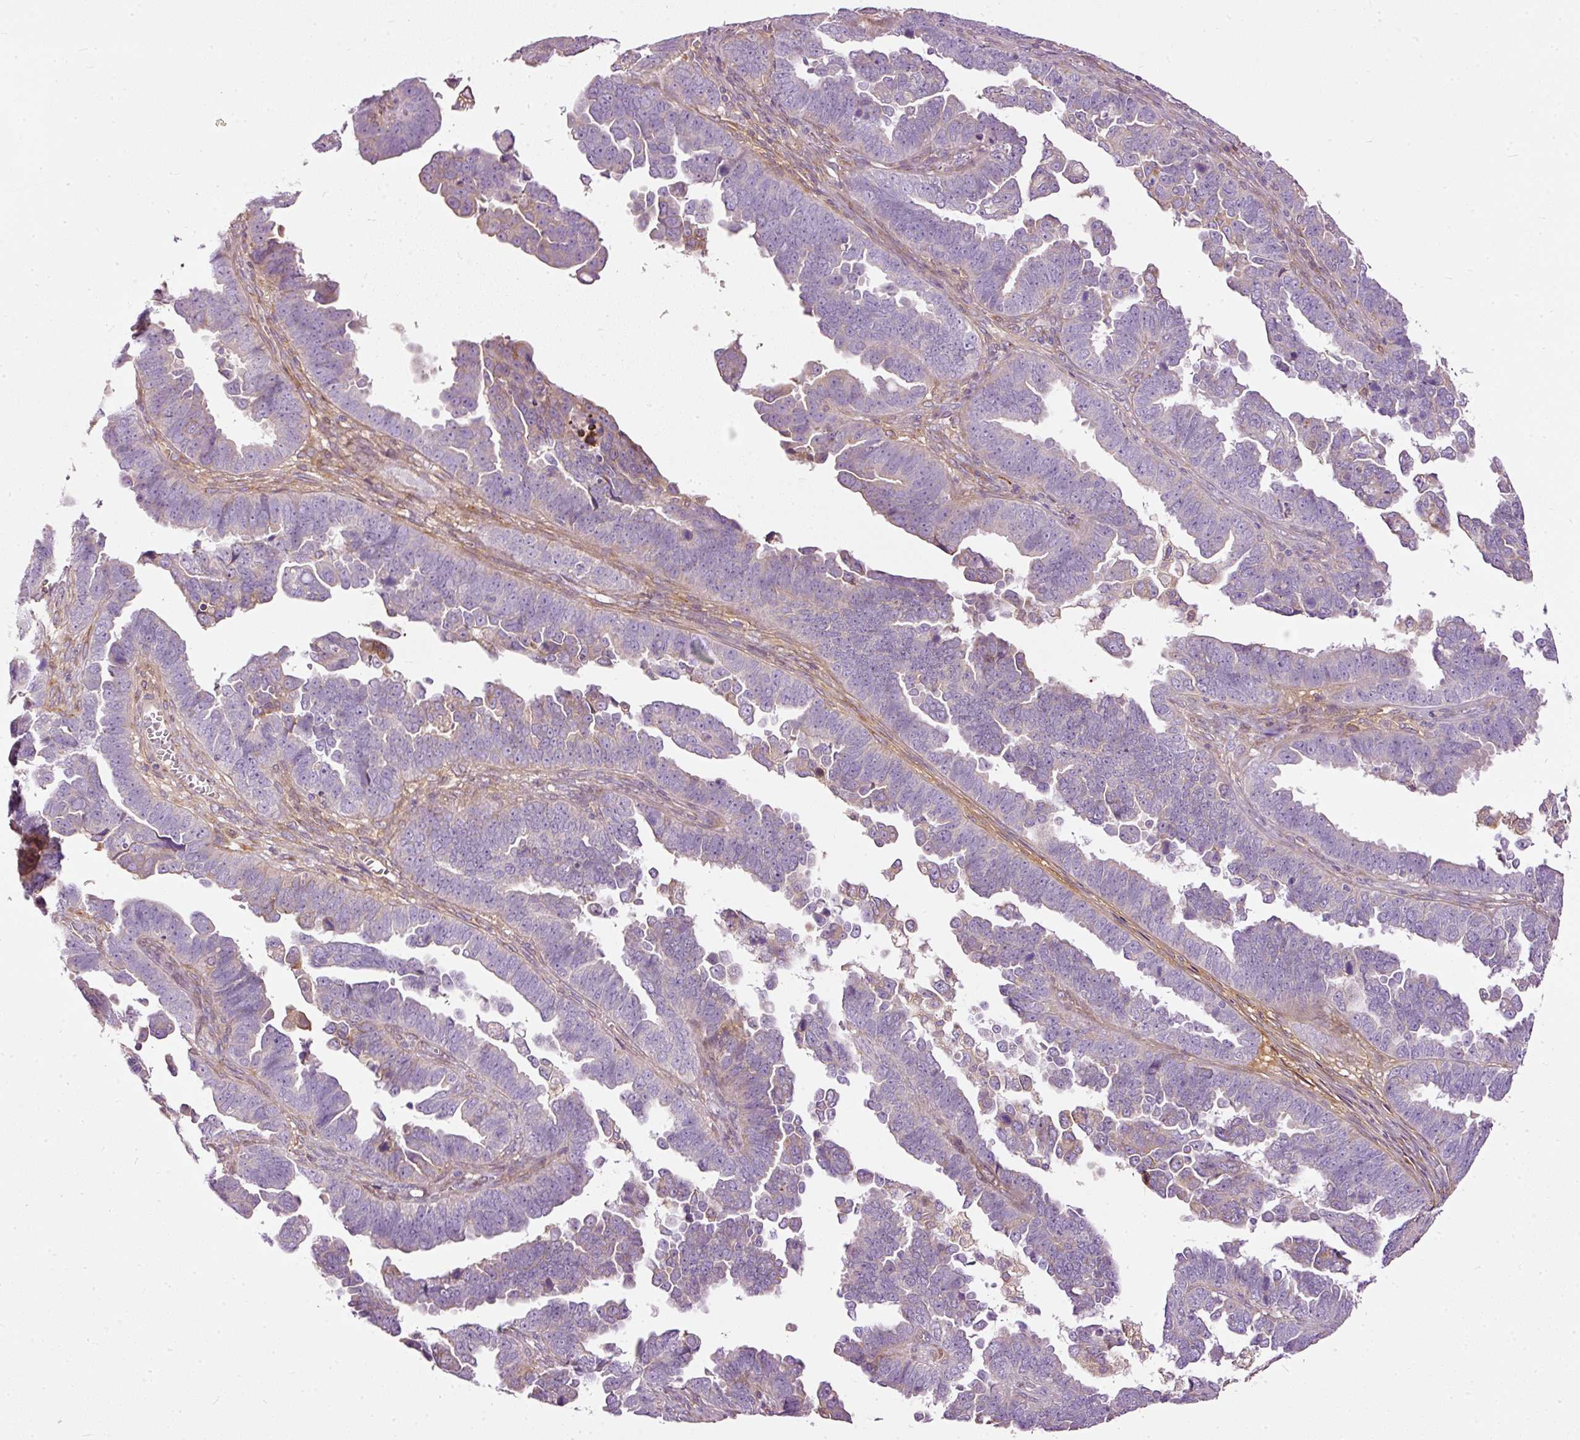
{"staining": {"intensity": "negative", "quantity": "none", "location": "none"}, "tissue": "endometrial cancer", "cell_type": "Tumor cells", "image_type": "cancer", "snomed": [{"axis": "morphology", "description": "Adenocarcinoma, NOS"}, {"axis": "topography", "description": "Endometrium"}], "caption": "An image of endometrial cancer (adenocarcinoma) stained for a protein reveals no brown staining in tumor cells.", "gene": "PAQR9", "patient": {"sex": "female", "age": 75}}